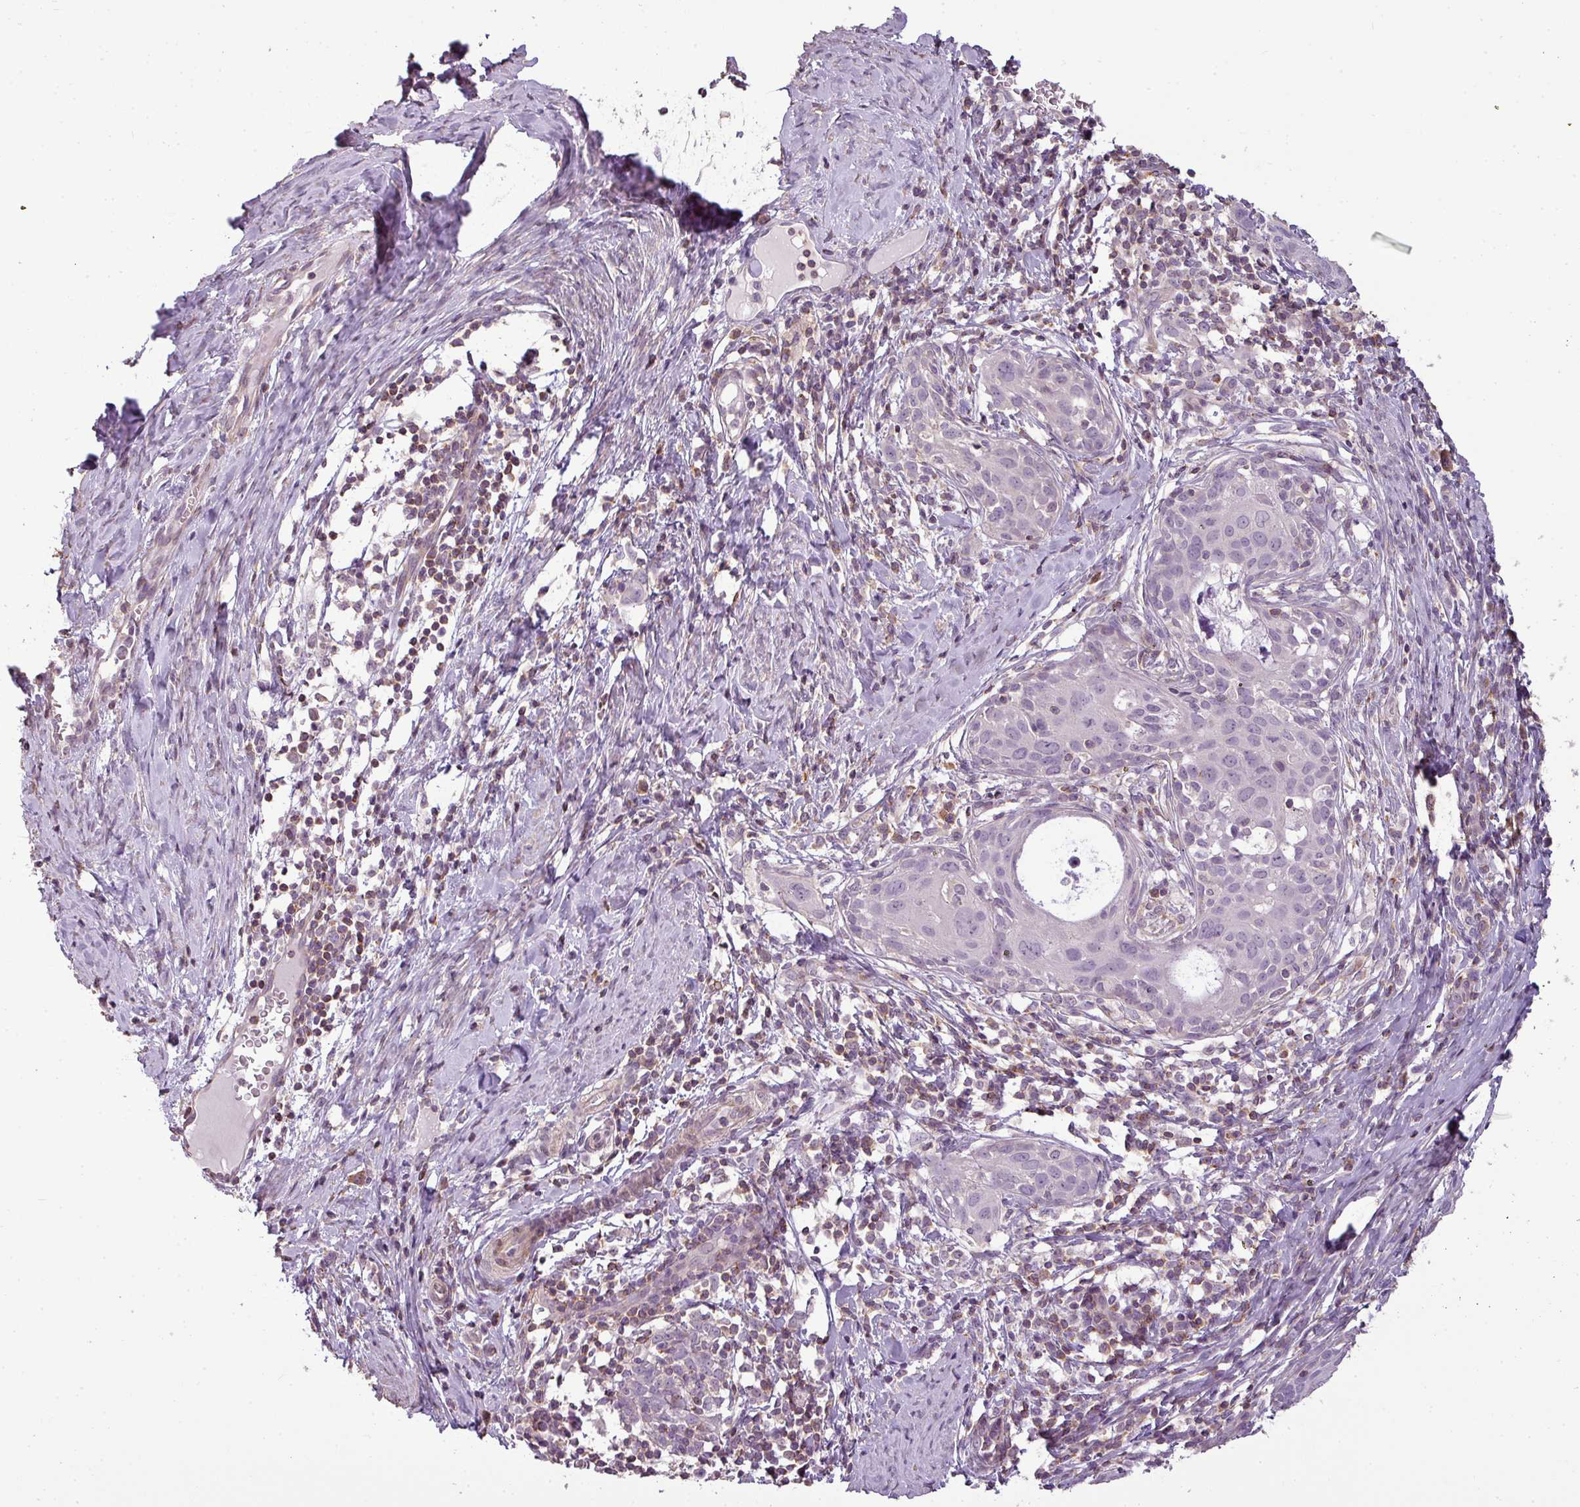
{"staining": {"intensity": "negative", "quantity": "none", "location": "none"}, "tissue": "cervical cancer", "cell_type": "Tumor cells", "image_type": "cancer", "snomed": [{"axis": "morphology", "description": "Squamous cell carcinoma, NOS"}, {"axis": "topography", "description": "Cervix"}], "caption": "Immunohistochemistry of squamous cell carcinoma (cervical) displays no positivity in tumor cells.", "gene": "LY9", "patient": {"sex": "female", "age": 52}}